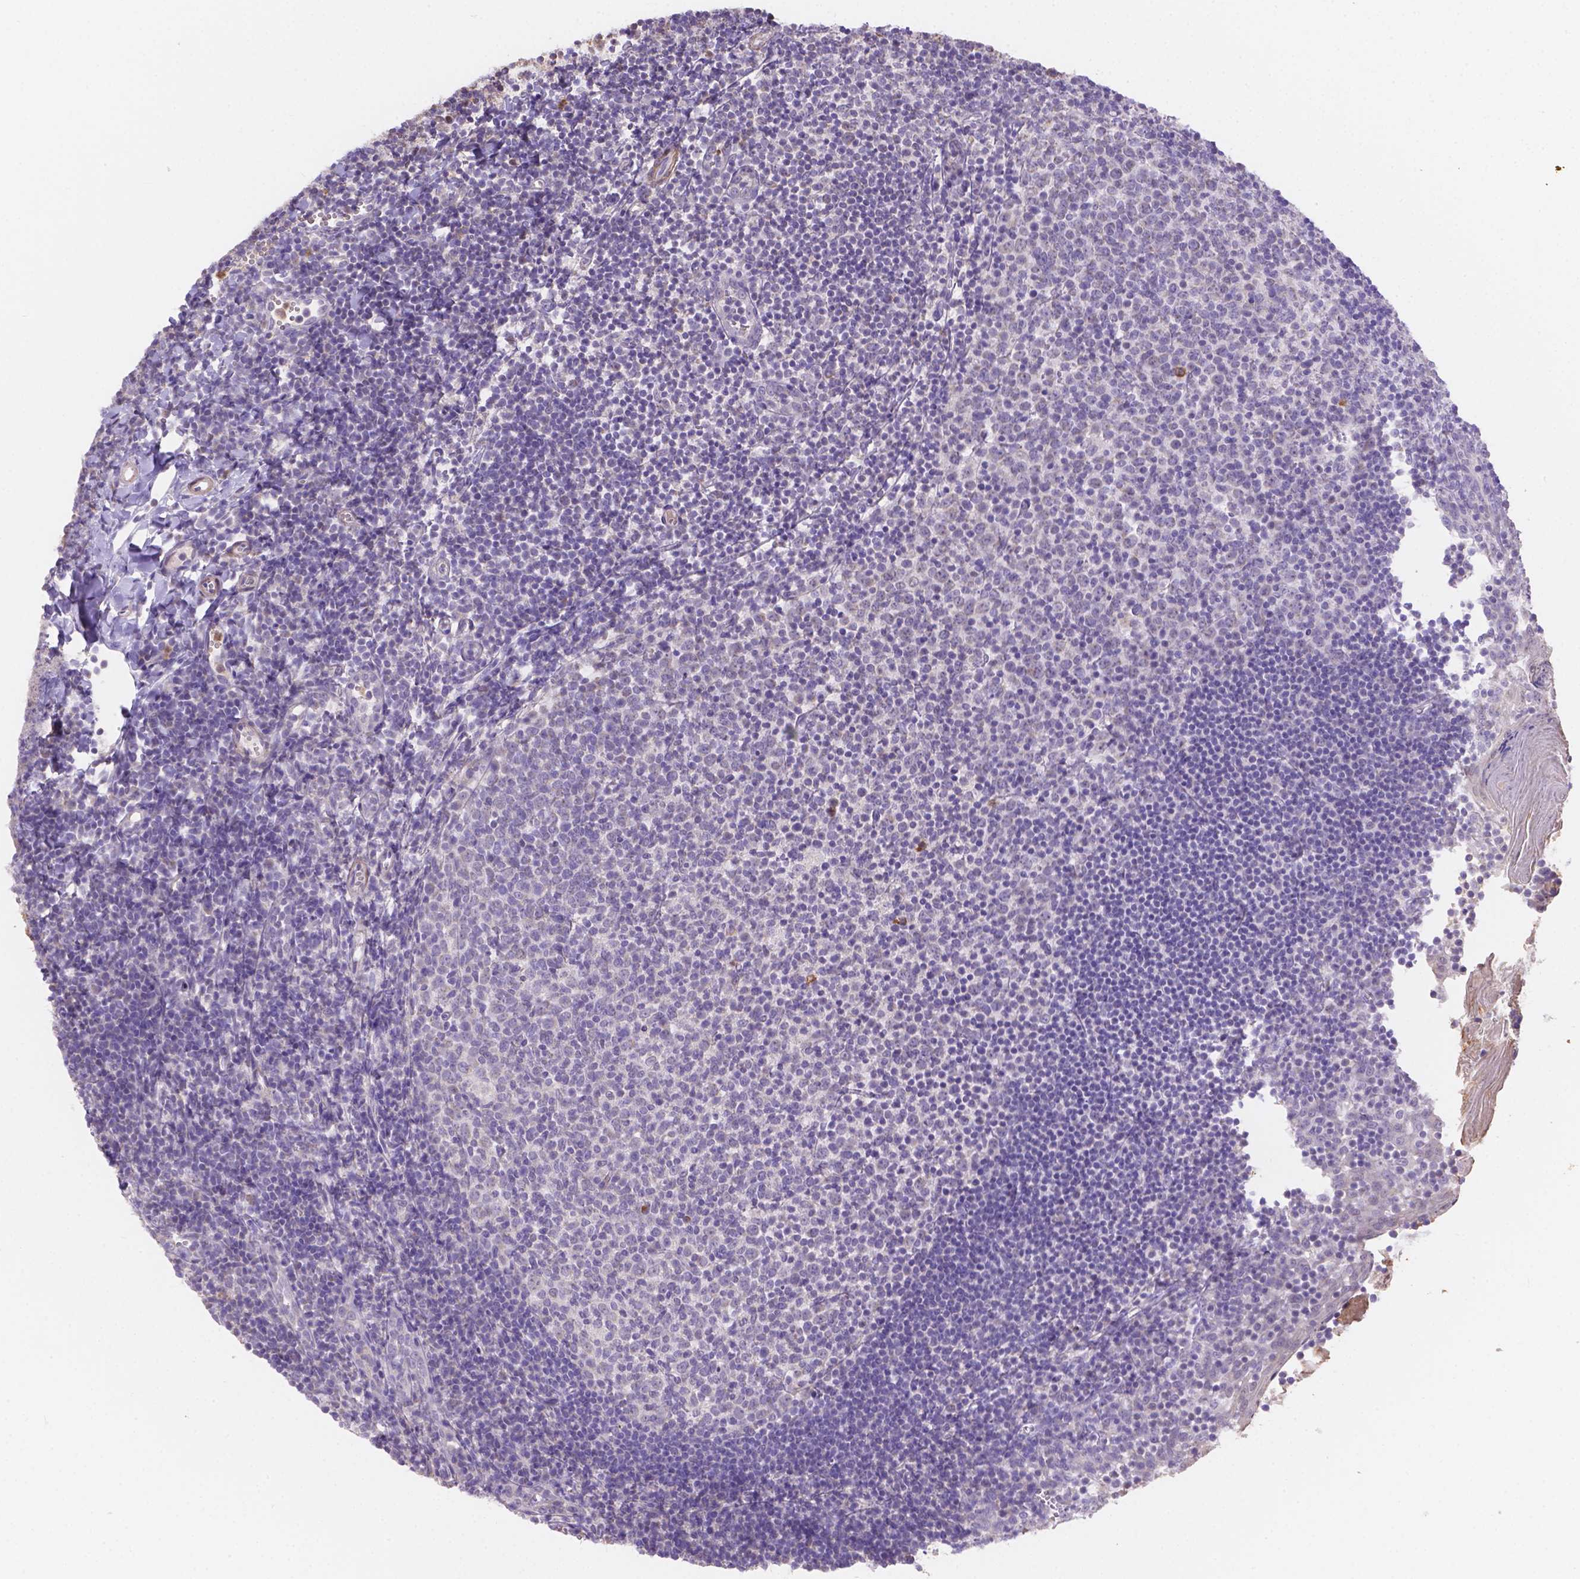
{"staining": {"intensity": "negative", "quantity": "none", "location": "none"}, "tissue": "lymph node", "cell_type": "Germinal center cells", "image_type": "normal", "snomed": [{"axis": "morphology", "description": "Normal tissue, NOS"}, {"axis": "topography", "description": "Lymph node"}], "caption": "Lymph node was stained to show a protein in brown. There is no significant positivity in germinal center cells.", "gene": "NXPE2", "patient": {"sex": "female", "age": 21}}